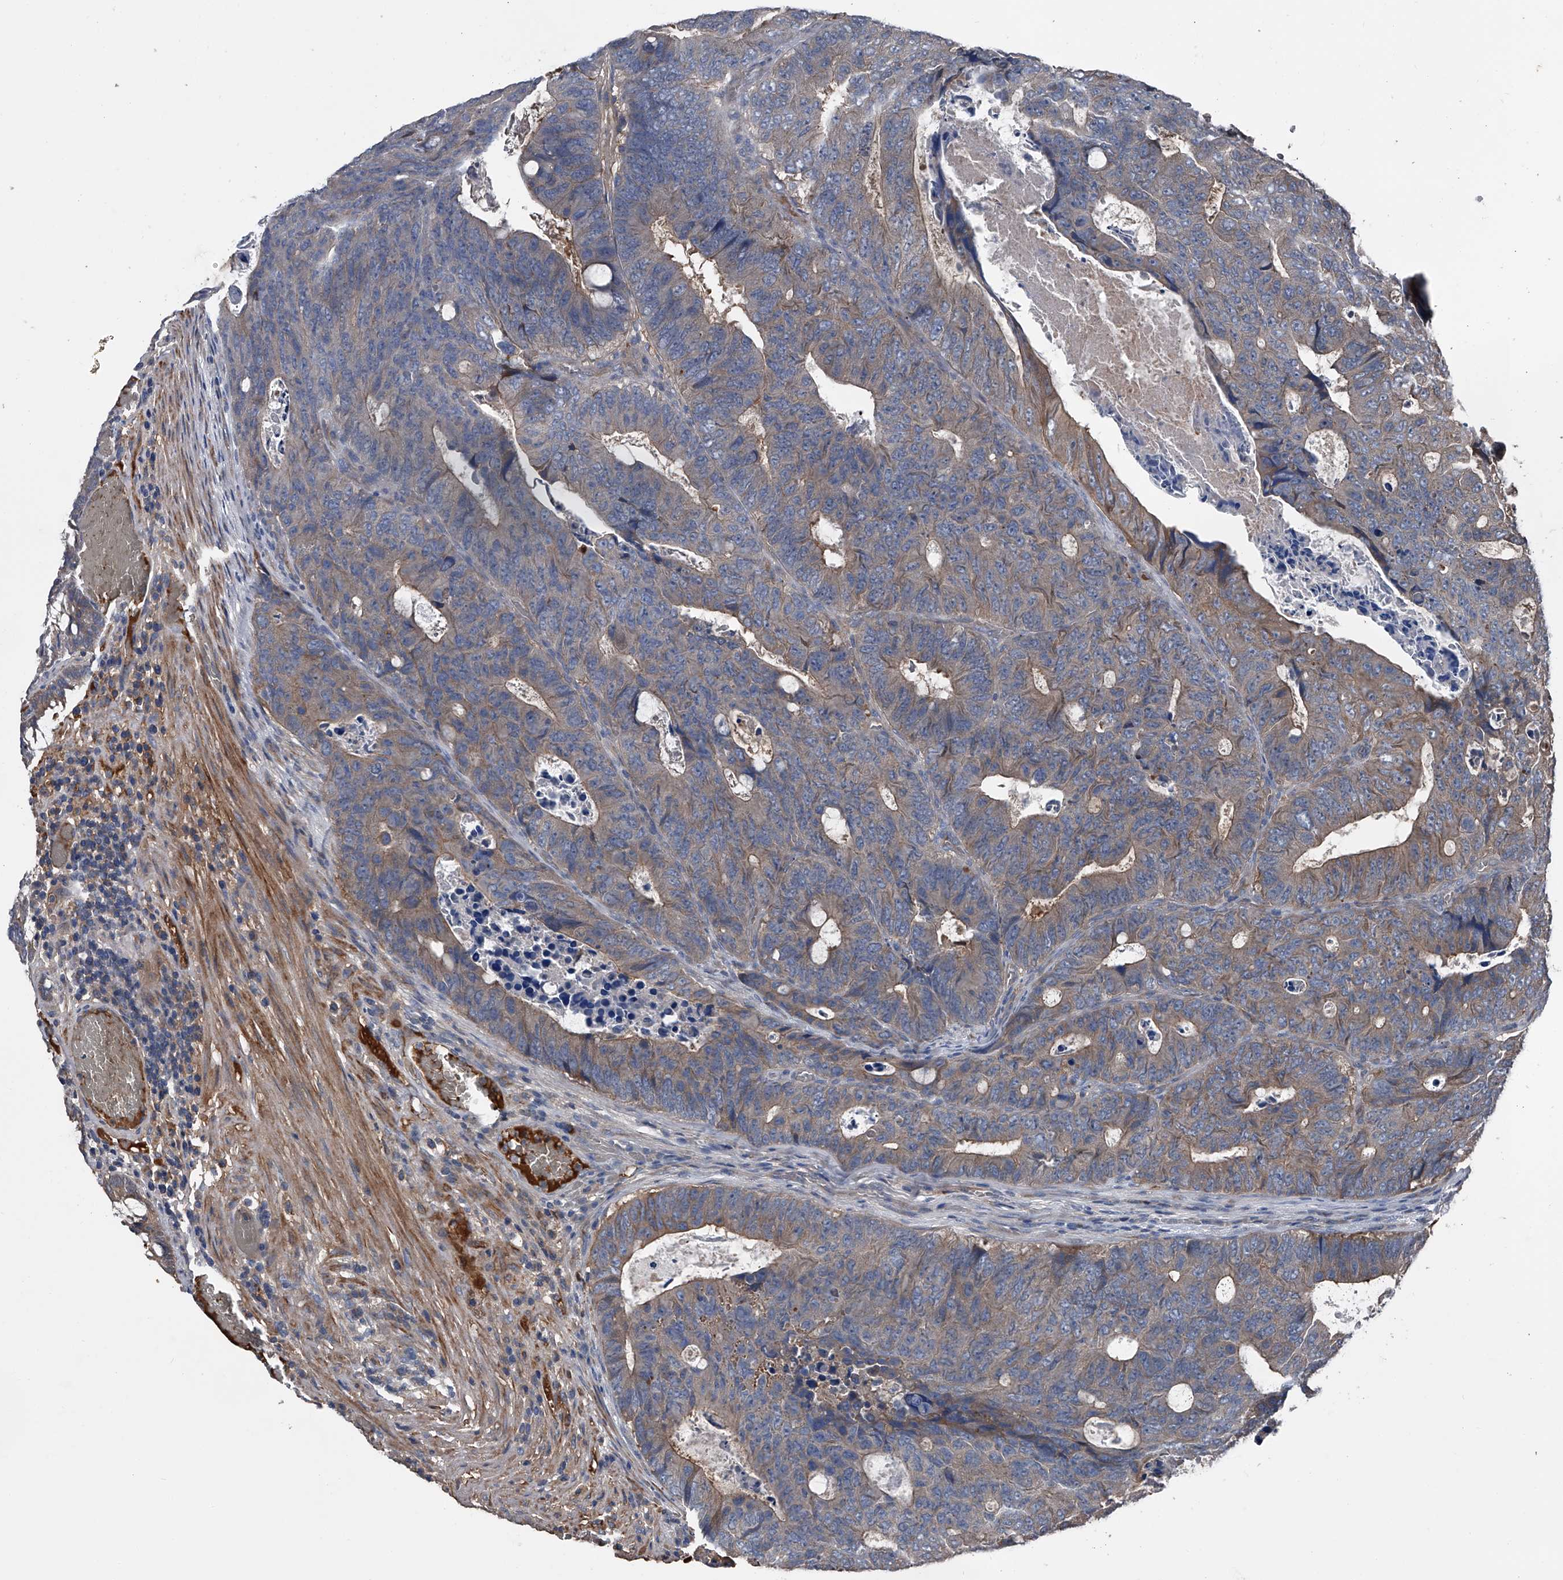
{"staining": {"intensity": "weak", "quantity": "25%-75%", "location": "cytoplasmic/membranous"}, "tissue": "colorectal cancer", "cell_type": "Tumor cells", "image_type": "cancer", "snomed": [{"axis": "morphology", "description": "Adenocarcinoma, NOS"}, {"axis": "topography", "description": "Colon"}], "caption": "IHC image of colorectal cancer (adenocarcinoma) stained for a protein (brown), which displays low levels of weak cytoplasmic/membranous staining in about 25%-75% of tumor cells.", "gene": "KIF13A", "patient": {"sex": "male", "age": 87}}